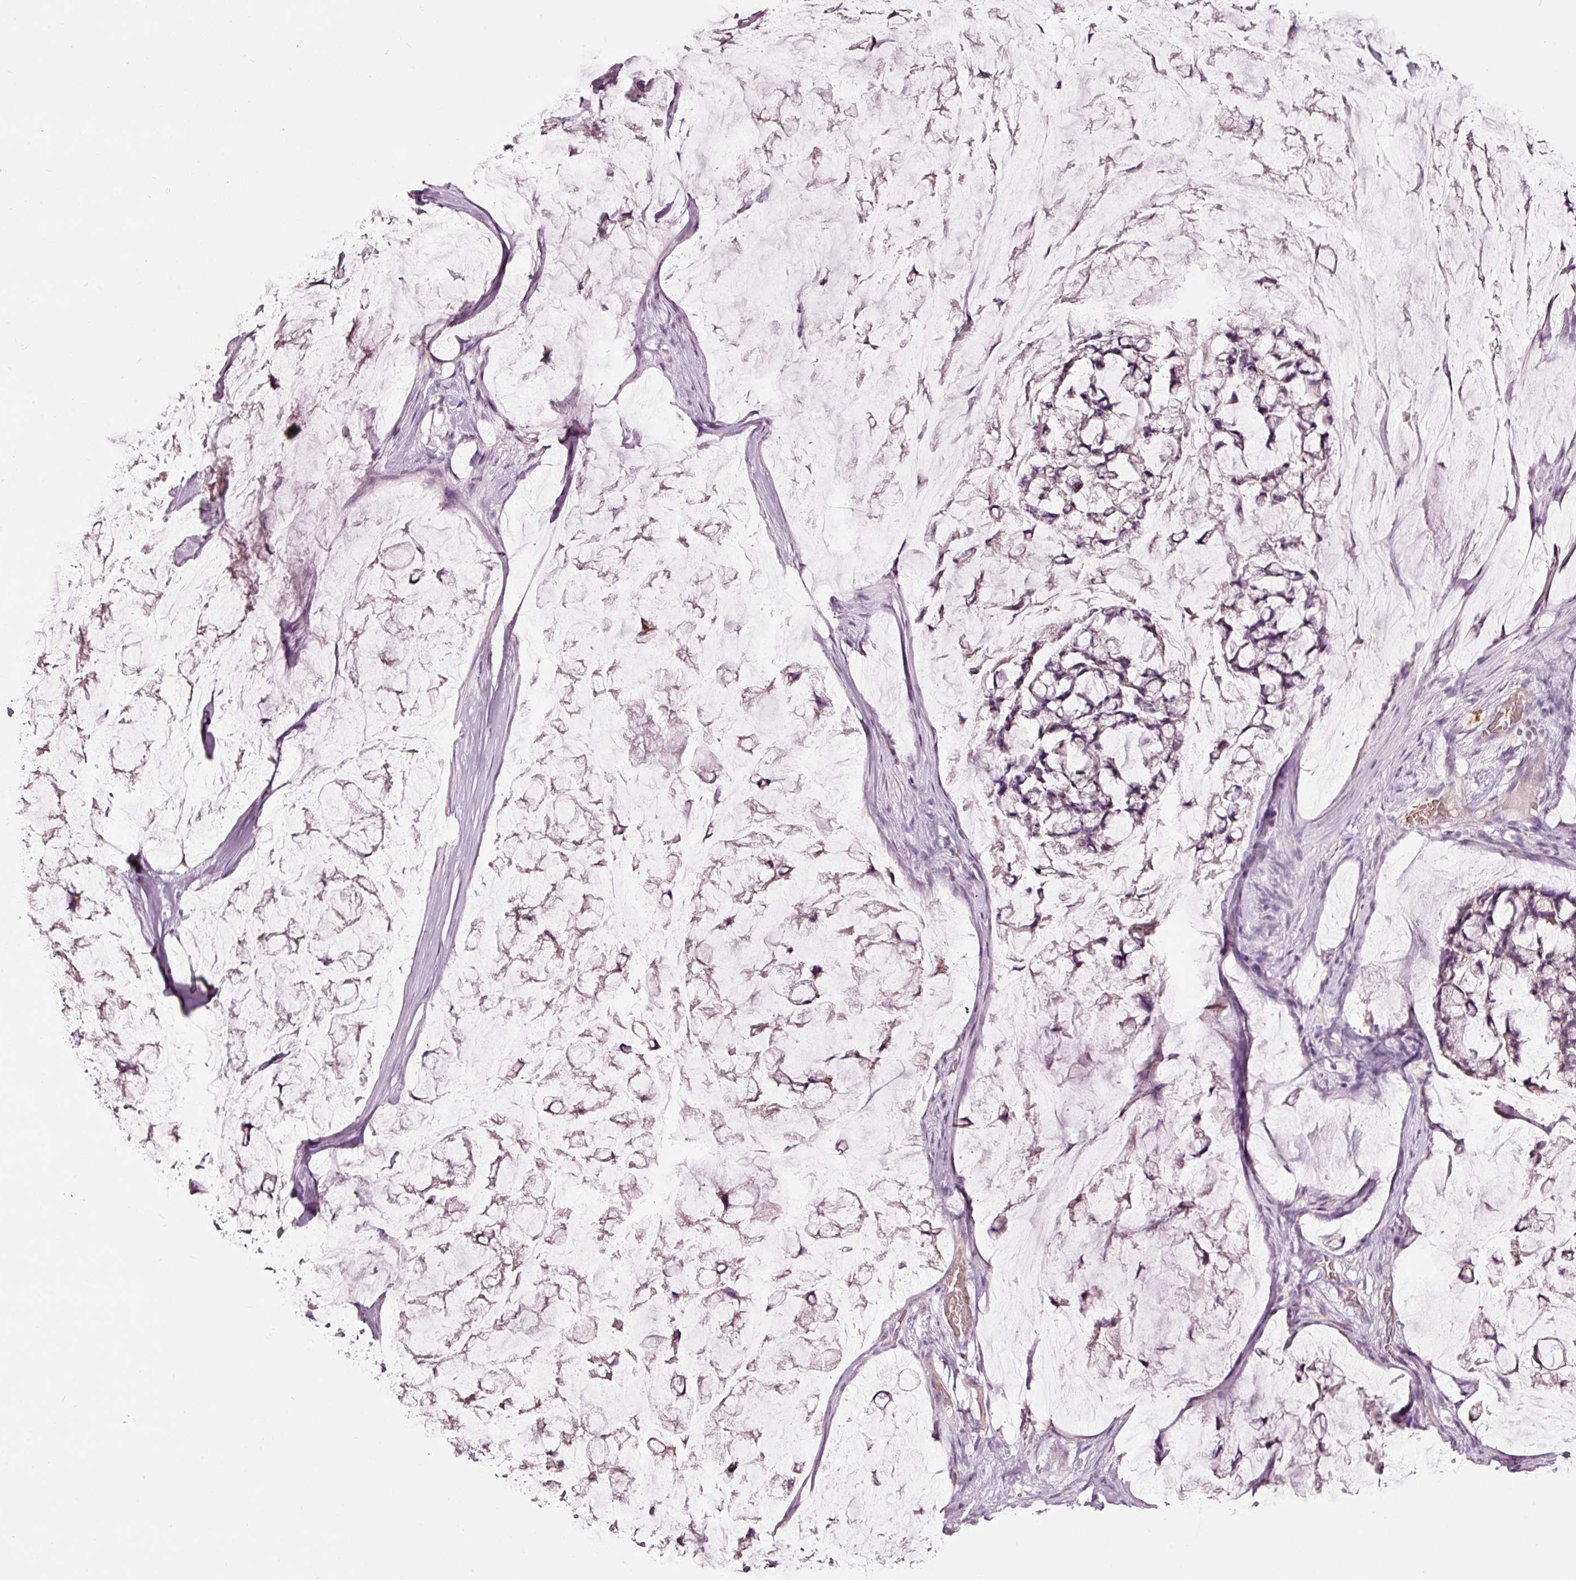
{"staining": {"intensity": "weak", "quantity": "<25%", "location": "cytoplasmic/membranous"}, "tissue": "stomach cancer", "cell_type": "Tumor cells", "image_type": "cancer", "snomed": [{"axis": "morphology", "description": "Adenocarcinoma, NOS"}, {"axis": "topography", "description": "Stomach, lower"}], "caption": "DAB immunohistochemical staining of stomach adenocarcinoma exhibits no significant staining in tumor cells.", "gene": "LDHAL6B", "patient": {"sex": "male", "age": 67}}